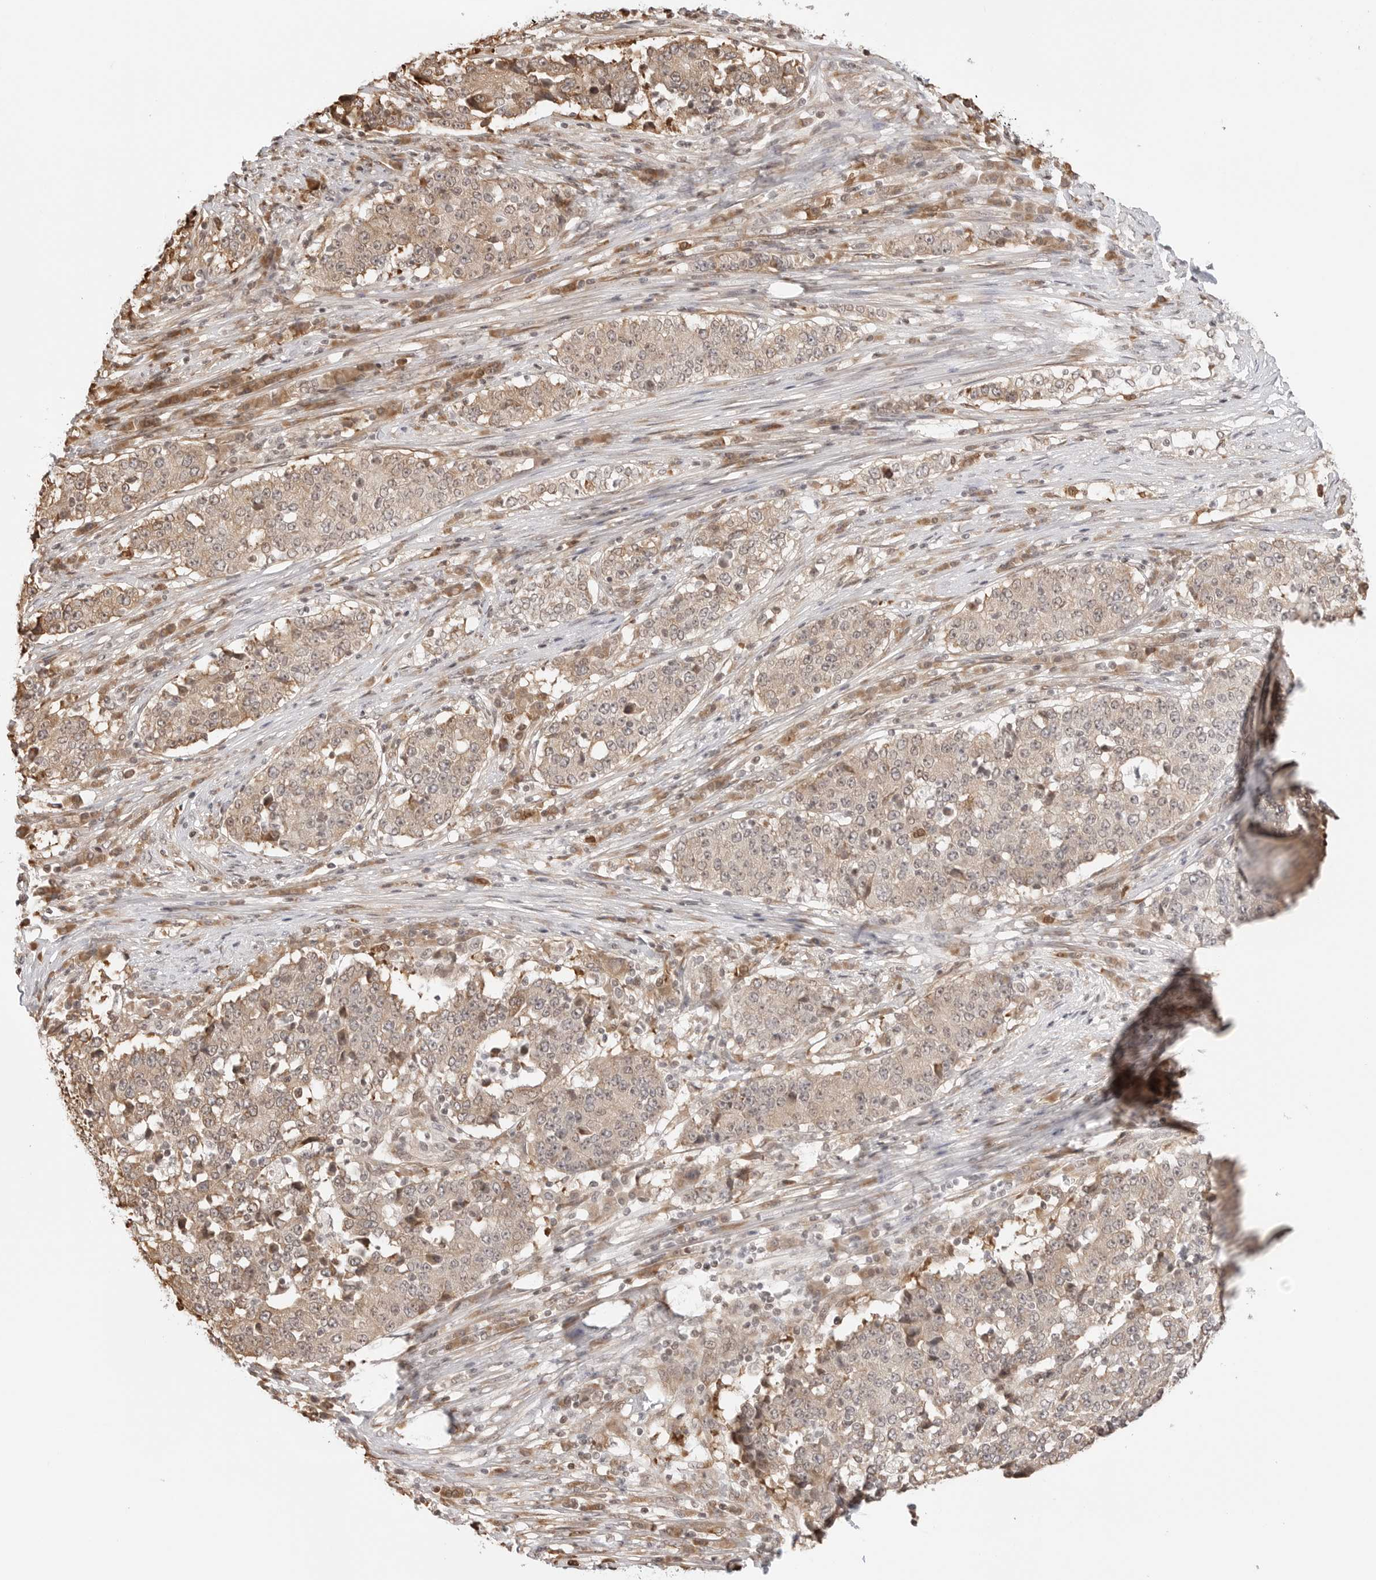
{"staining": {"intensity": "weak", "quantity": ">75%", "location": "cytoplasmic/membranous"}, "tissue": "stomach cancer", "cell_type": "Tumor cells", "image_type": "cancer", "snomed": [{"axis": "morphology", "description": "Adenocarcinoma, NOS"}, {"axis": "topography", "description": "Stomach"}], "caption": "Brown immunohistochemical staining in human adenocarcinoma (stomach) reveals weak cytoplasmic/membranous expression in about >75% of tumor cells. (Stains: DAB in brown, nuclei in blue, Microscopy: brightfield microscopy at high magnification).", "gene": "FKBP14", "patient": {"sex": "male", "age": 59}}